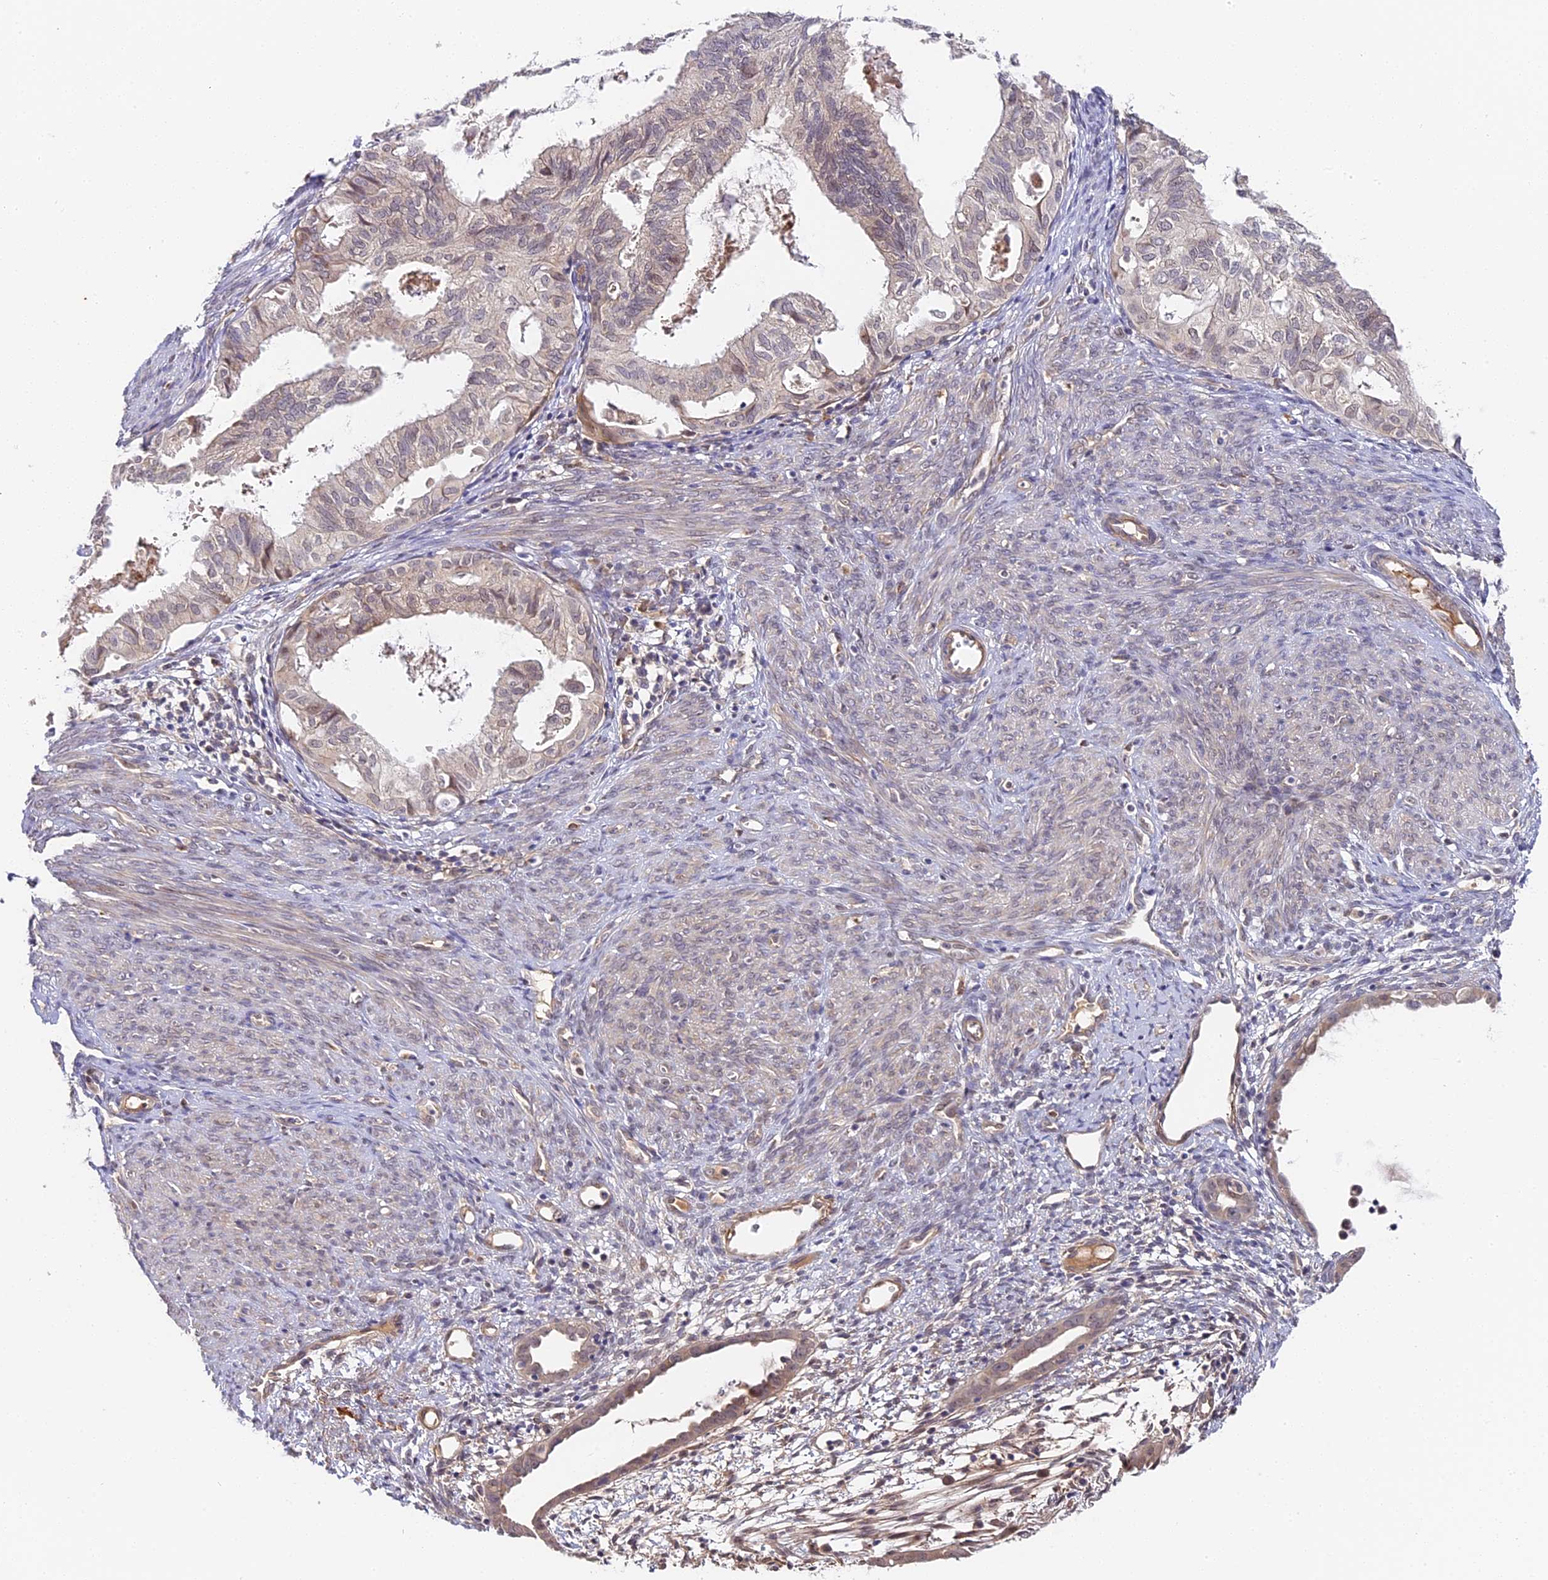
{"staining": {"intensity": "negative", "quantity": "none", "location": "none"}, "tissue": "cervical cancer", "cell_type": "Tumor cells", "image_type": "cancer", "snomed": [{"axis": "morphology", "description": "Normal tissue, NOS"}, {"axis": "morphology", "description": "Adenocarcinoma, NOS"}, {"axis": "topography", "description": "Cervix"}, {"axis": "topography", "description": "Endometrium"}], "caption": "Cervical cancer (adenocarcinoma) was stained to show a protein in brown. There is no significant positivity in tumor cells. (DAB immunohistochemistry (IHC), high magnification).", "gene": "IMPACT", "patient": {"sex": "female", "age": 86}}